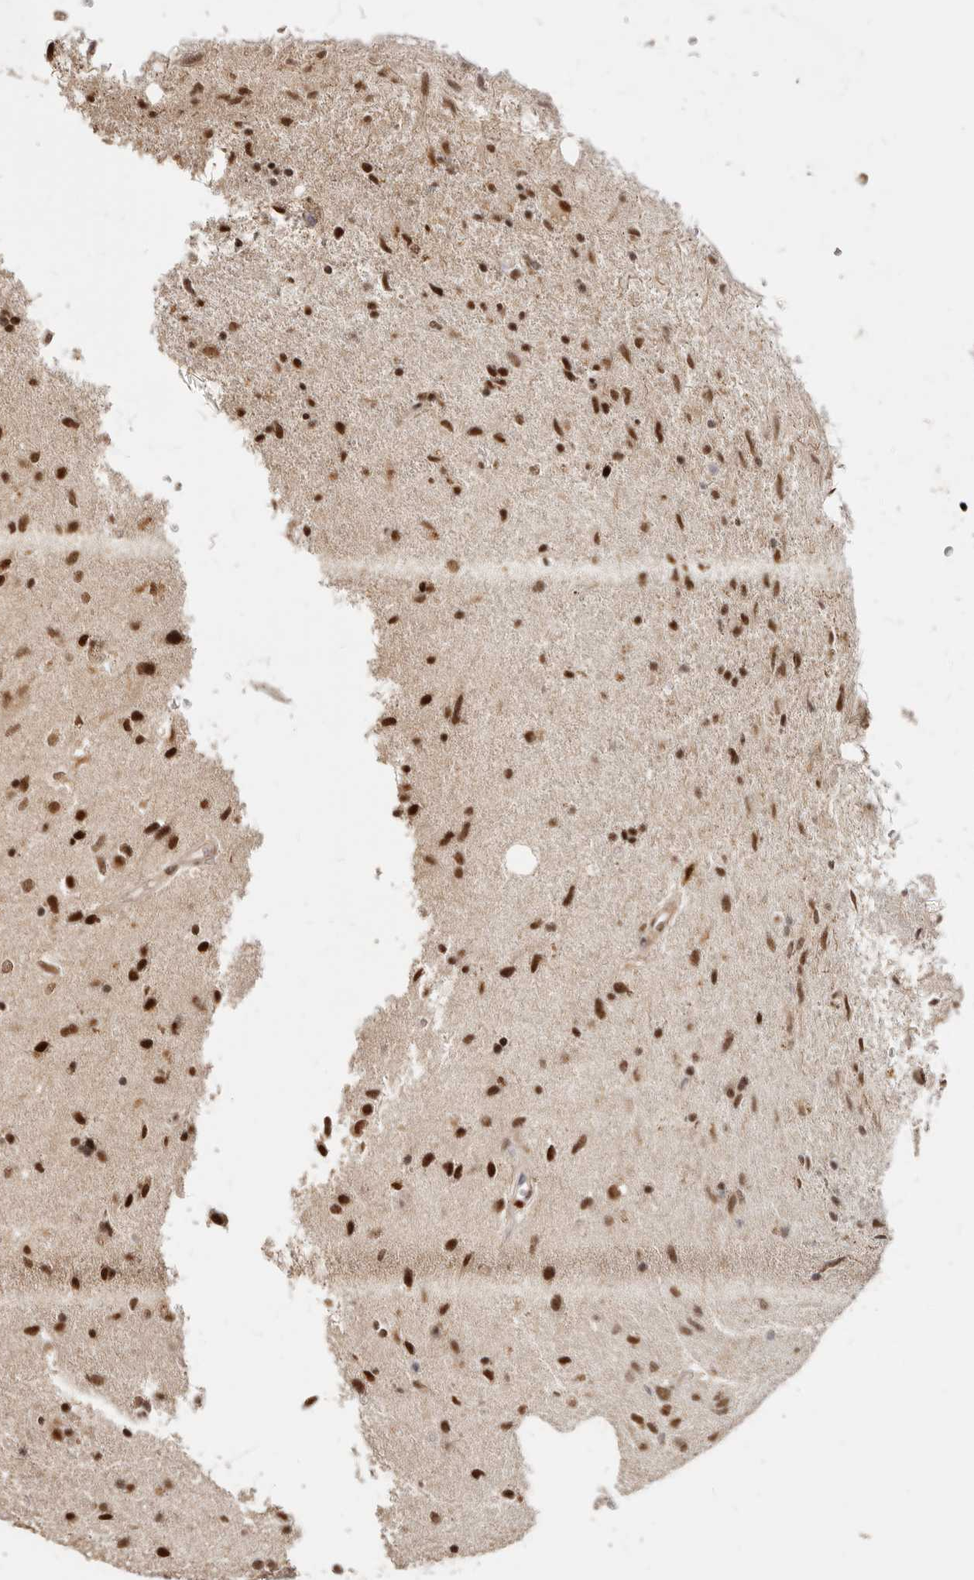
{"staining": {"intensity": "strong", "quantity": ">75%", "location": "cytoplasmic/membranous,nuclear"}, "tissue": "glioma", "cell_type": "Tumor cells", "image_type": "cancer", "snomed": [{"axis": "morphology", "description": "Glioma, malignant, Low grade"}, {"axis": "topography", "description": "Brain"}], "caption": "Glioma stained with a protein marker exhibits strong staining in tumor cells.", "gene": "GPBP1L1", "patient": {"sex": "male", "age": 77}}